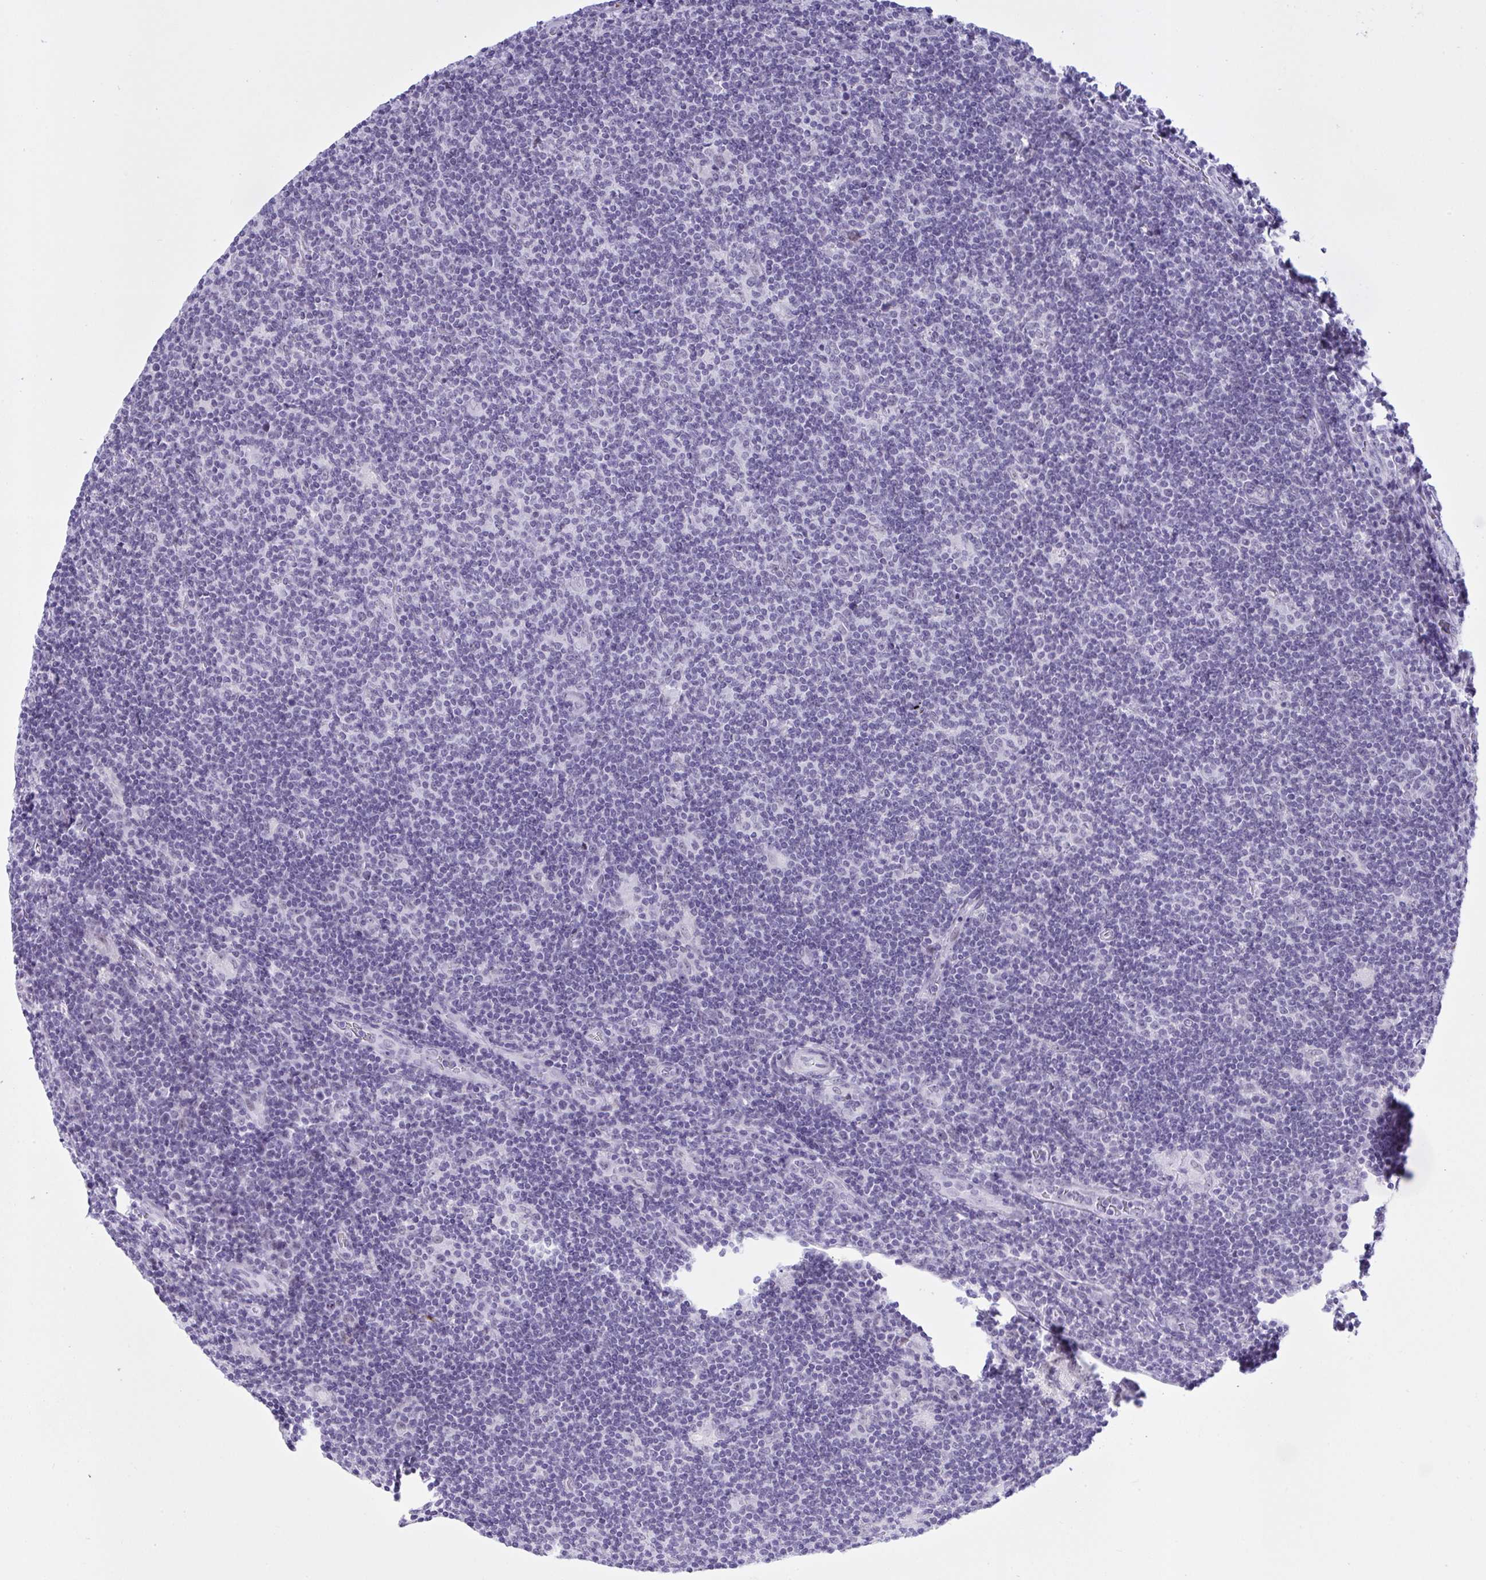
{"staining": {"intensity": "negative", "quantity": "none", "location": "none"}, "tissue": "lymphoma", "cell_type": "Tumor cells", "image_type": "cancer", "snomed": [{"axis": "morphology", "description": "Hodgkin's disease, NOS"}, {"axis": "topography", "description": "Lymph node"}], "caption": "A photomicrograph of human lymphoma is negative for staining in tumor cells.", "gene": "ELN", "patient": {"sex": "male", "age": 40}}